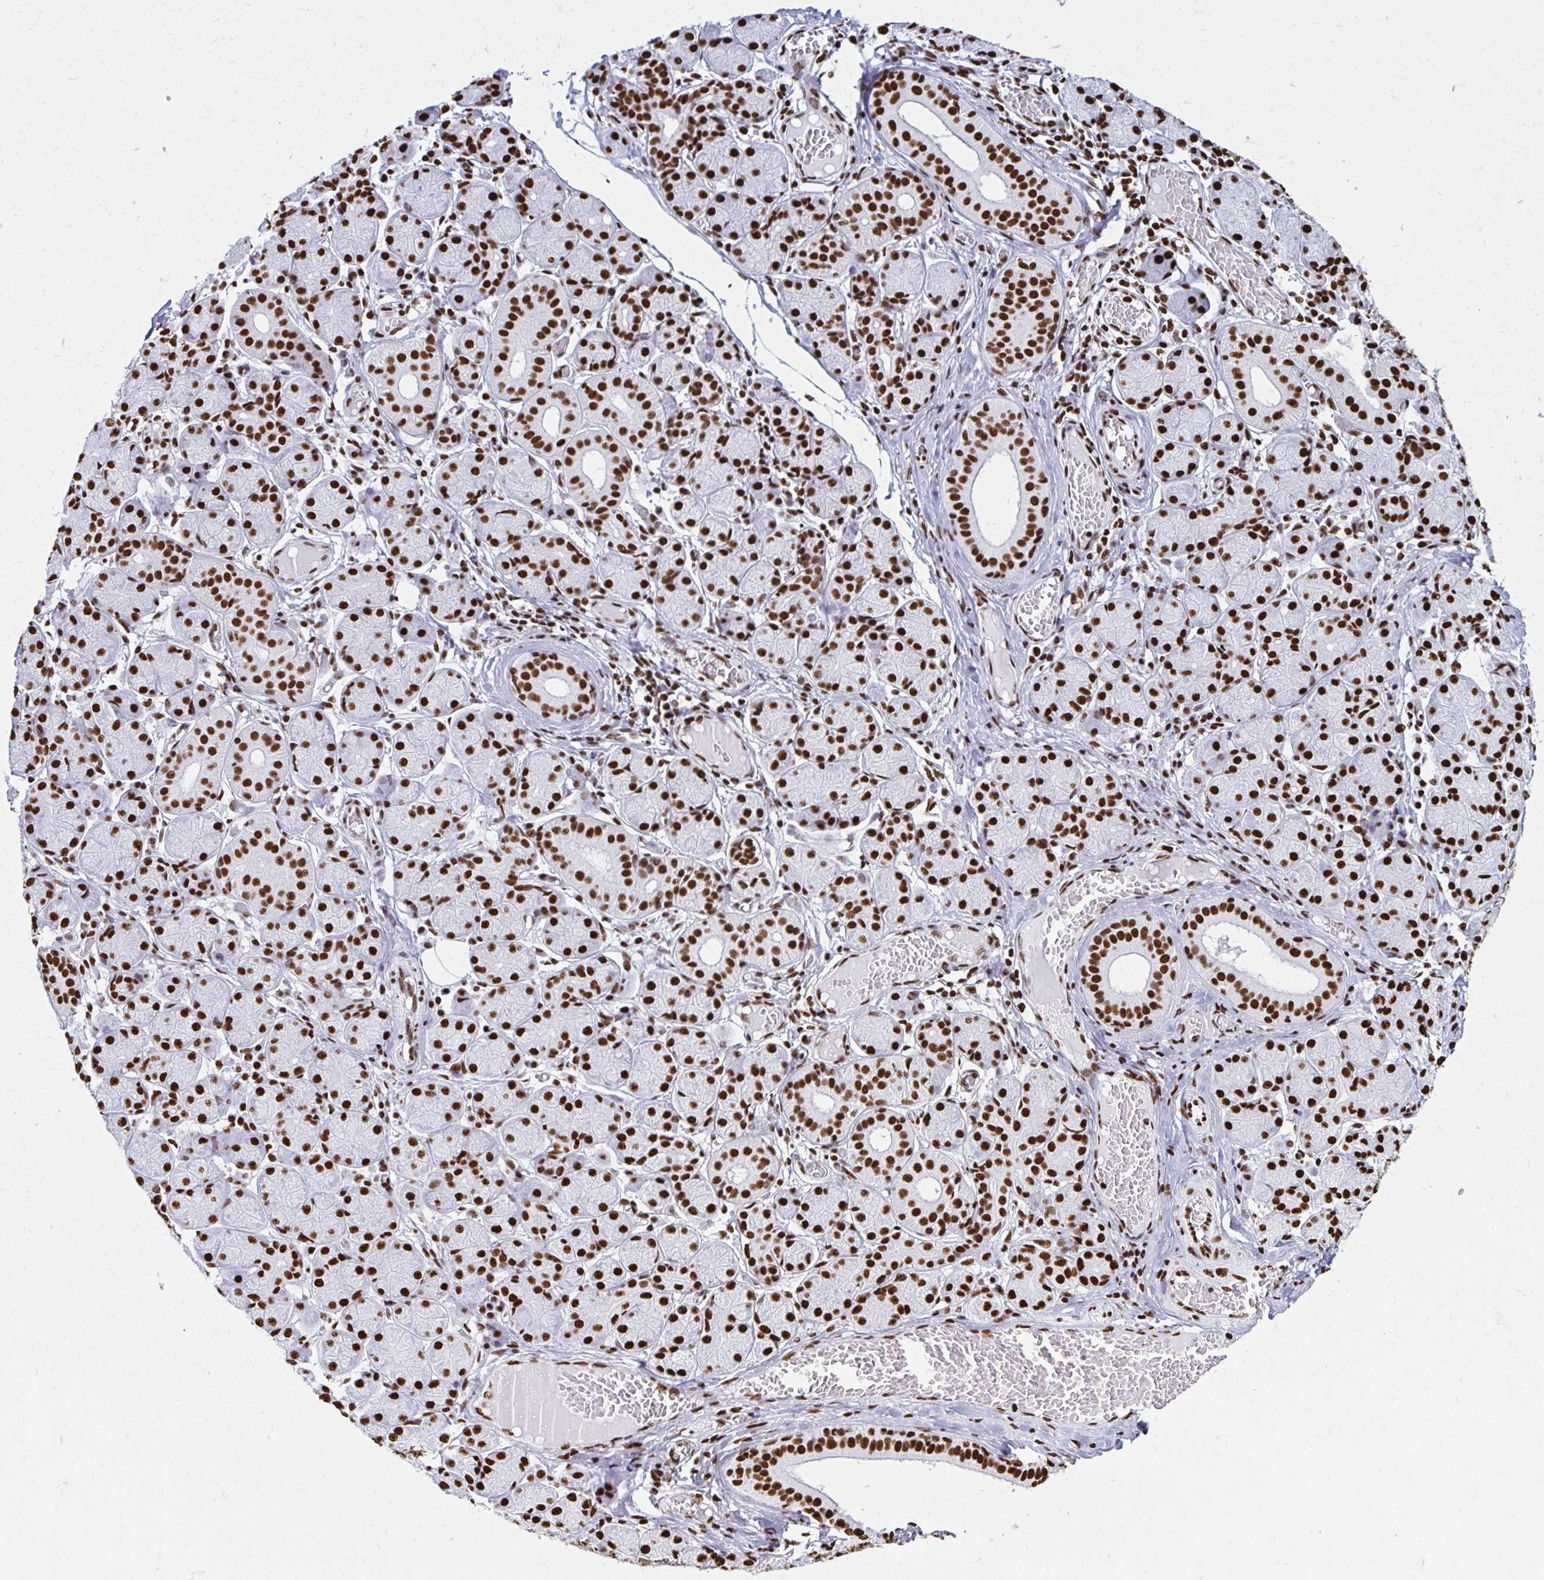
{"staining": {"intensity": "strong", "quantity": ">75%", "location": "nuclear"}, "tissue": "salivary gland", "cell_type": "Glandular cells", "image_type": "normal", "snomed": [{"axis": "morphology", "description": "Normal tissue, NOS"}, {"axis": "topography", "description": "Salivary gland"}], "caption": "DAB (3,3'-diaminobenzidine) immunohistochemical staining of benign human salivary gland displays strong nuclear protein expression in approximately >75% of glandular cells. (IHC, brightfield microscopy, high magnification).", "gene": "NONO", "patient": {"sex": "female", "age": 24}}